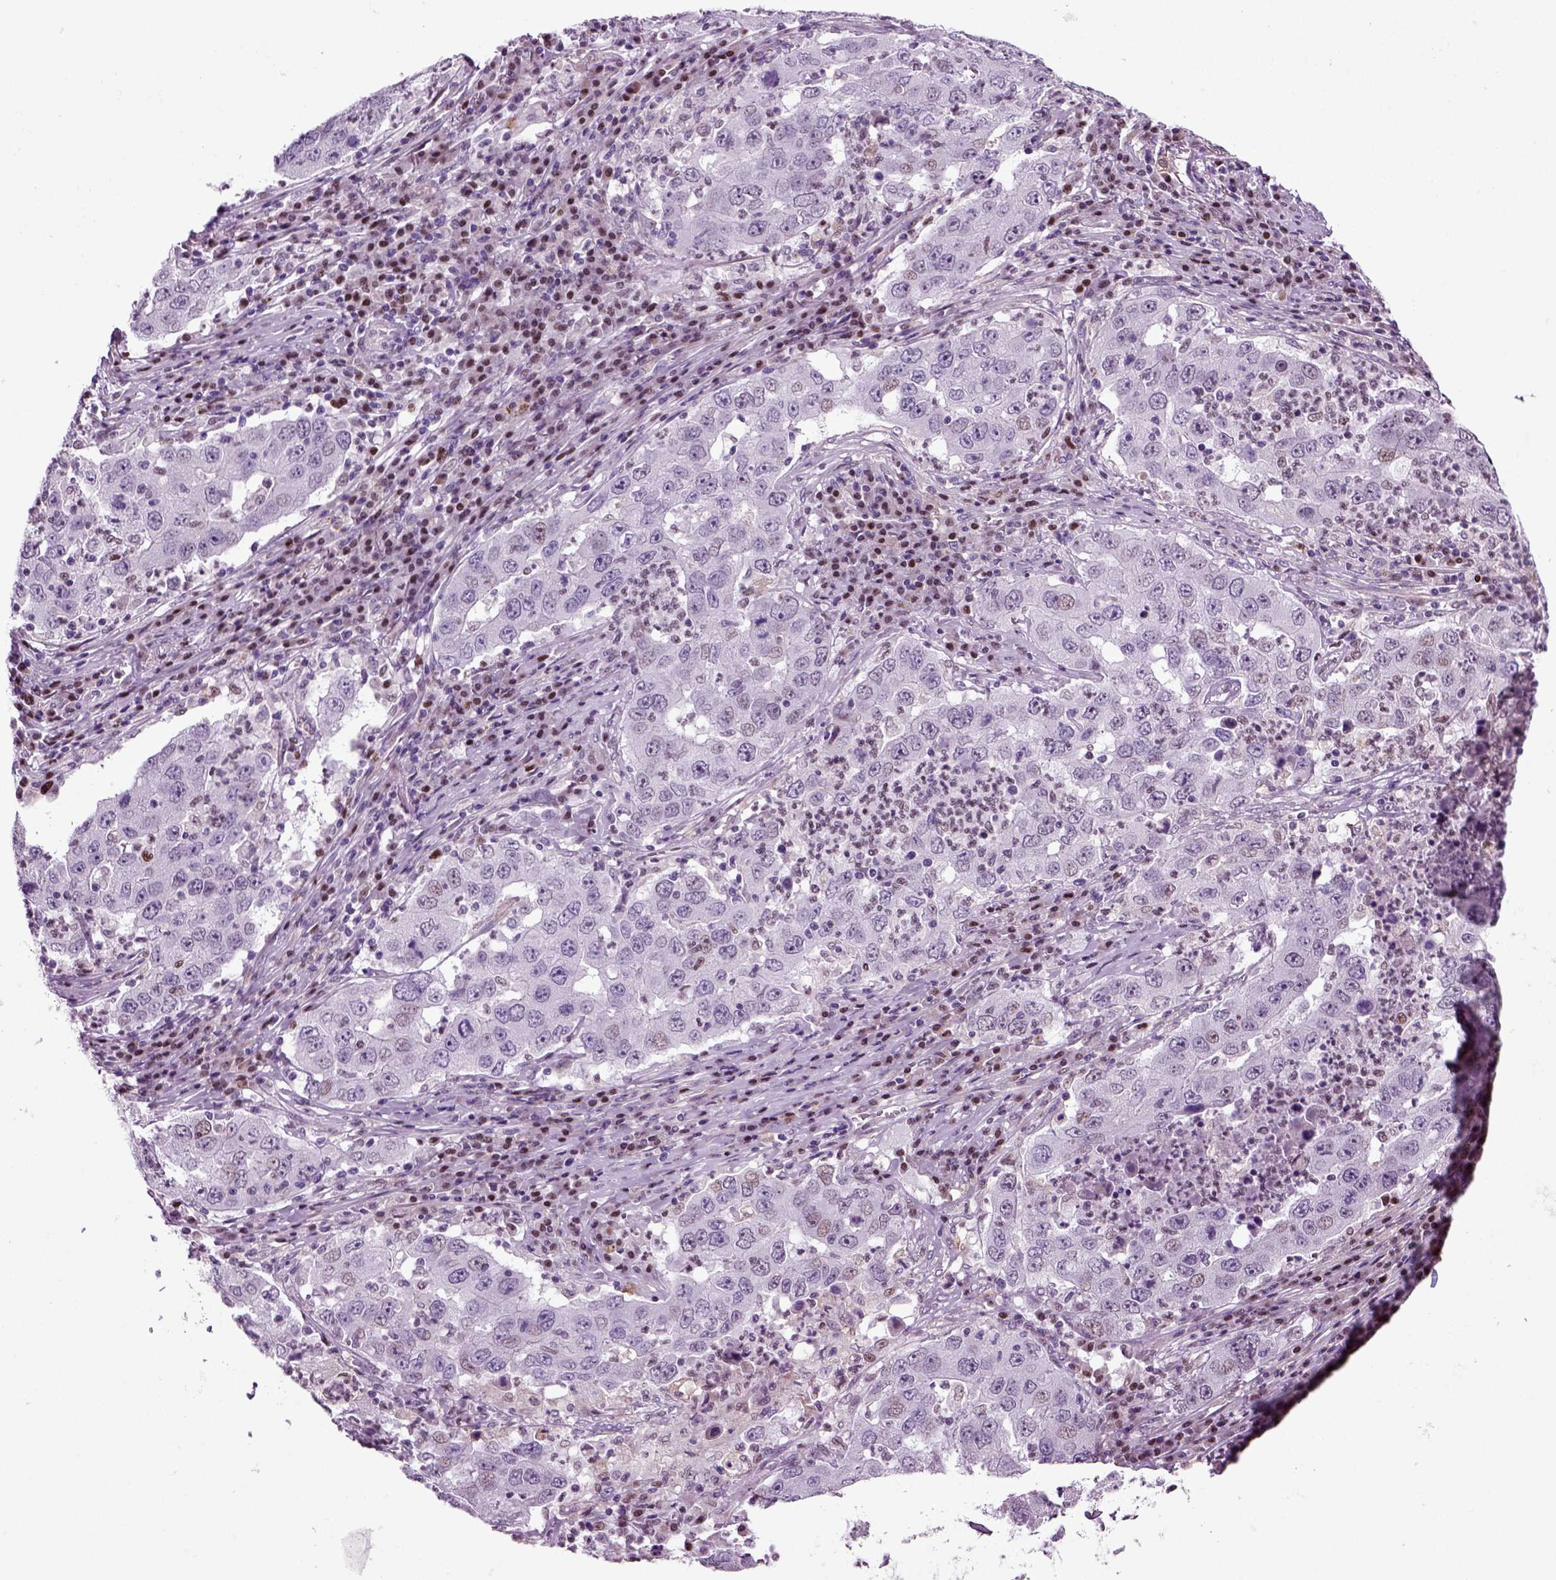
{"staining": {"intensity": "negative", "quantity": "none", "location": "none"}, "tissue": "lung cancer", "cell_type": "Tumor cells", "image_type": "cancer", "snomed": [{"axis": "morphology", "description": "Adenocarcinoma, NOS"}, {"axis": "topography", "description": "Lung"}], "caption": "Lung cancer stained for a protein using immunohistochemistry displays no expression tumor cells.", "gene": "ARID3A", "patient": {"sex": "male", "age": 73}}